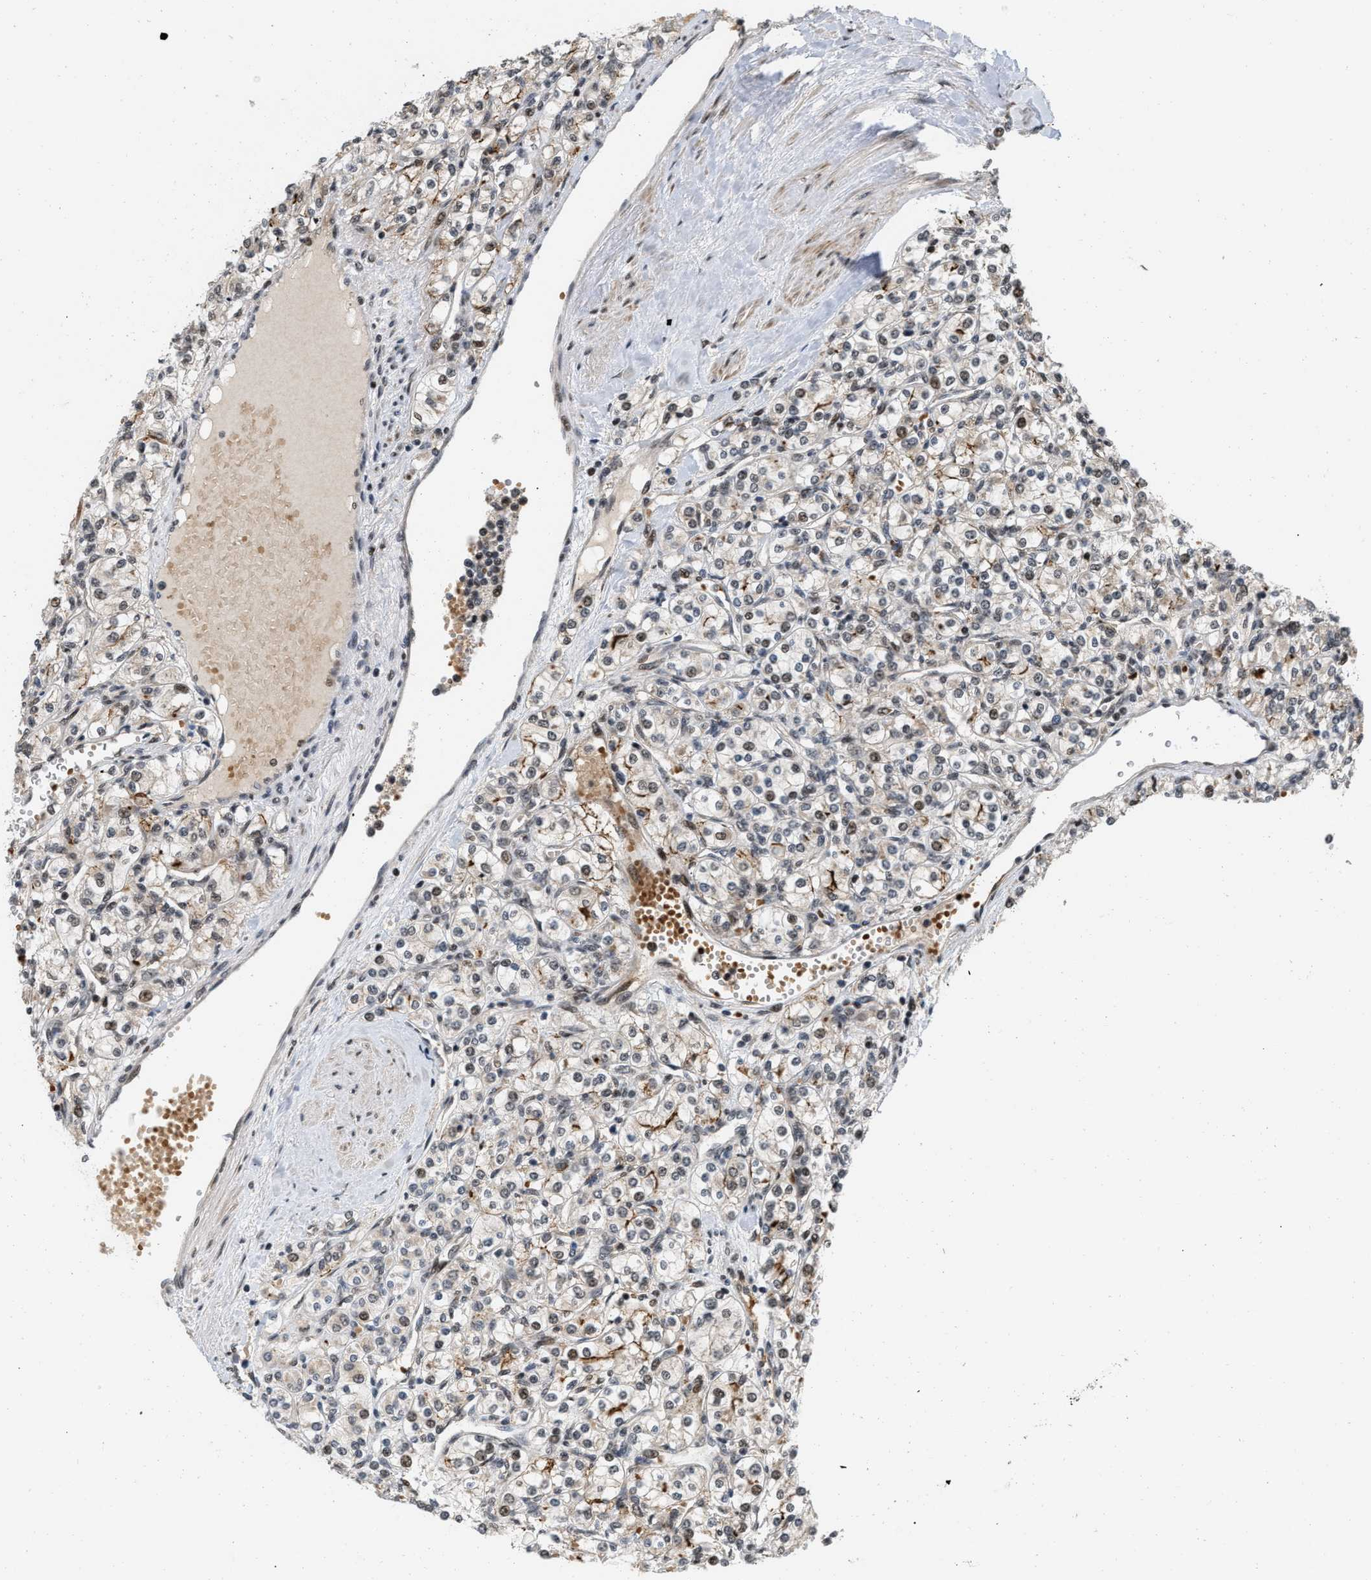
{"staining": {"intensity": "moderate", "quantity": "25%-75%", "location": "nuclear"}, "tissue": "renal cancer", "cell_type": "Tumor cells", "image_type": "cancer", "snomed": [{"axis": "morphology", "description": "Adenocarcinoma, NOS"}, {"axis": "topography", "description": "Kidney"}], "caption": "A brown stain highlights moderate nuclear positivity of a protein in adenocarcinoma (renal) tumor cells.", "gene": "ANKRD11", "patient": {"sex": "male", "age": 77}}